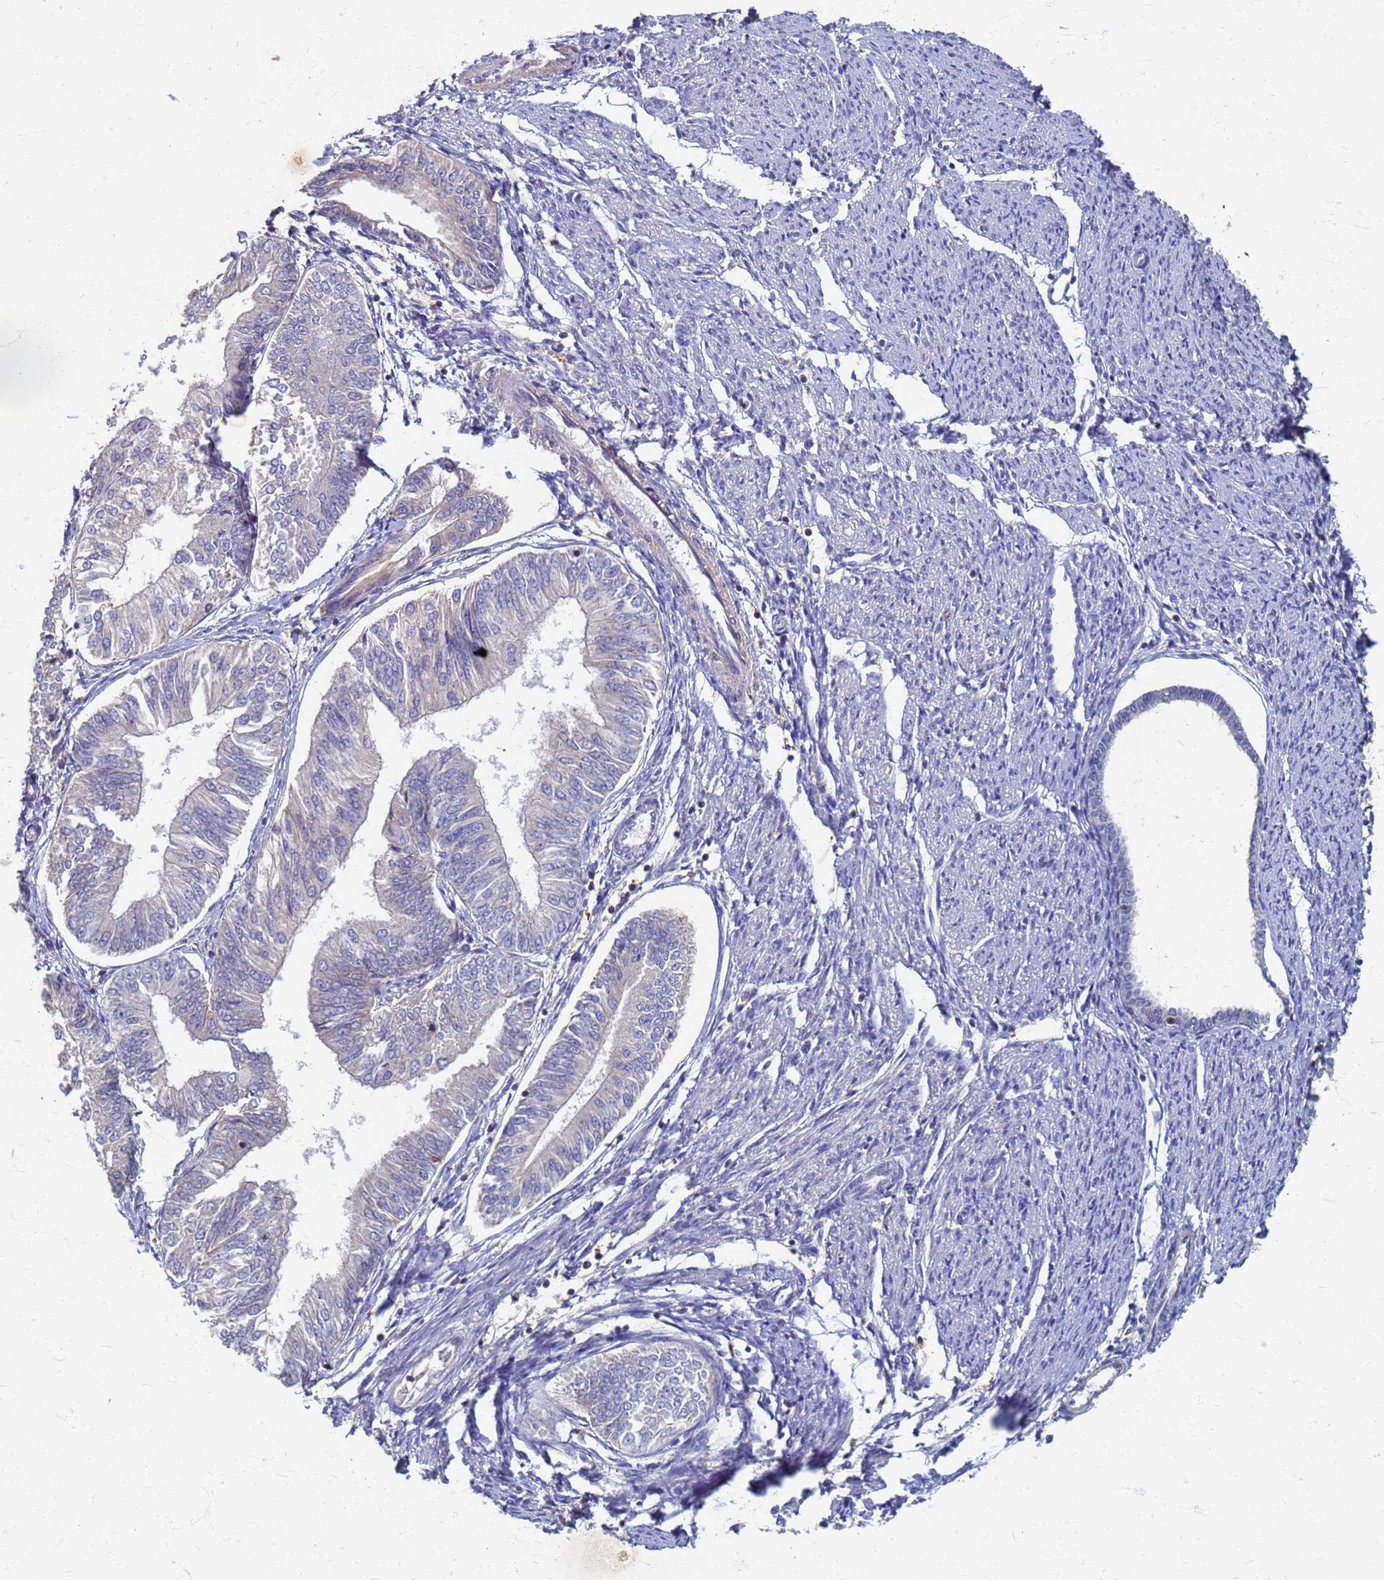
{"staining": {"intensity": "negative", "quantity": "none", "location": "none"}, "tissue": "endometrial cancer", "cell_type": "Tumor cells", "image_type": "cancer", "snomed": [{"axis": "morphology", "description": "Adenocarcinoma, NOS"}, {"axis": "topography", "description": "Endometrium"}], "caption": "Endometrial adenocarcinoma was stained to show a protein in brown. There is no significant expression in tumor cells.", "gene": "KRCC1", "patient": {"sex": "female", "age": 58}}